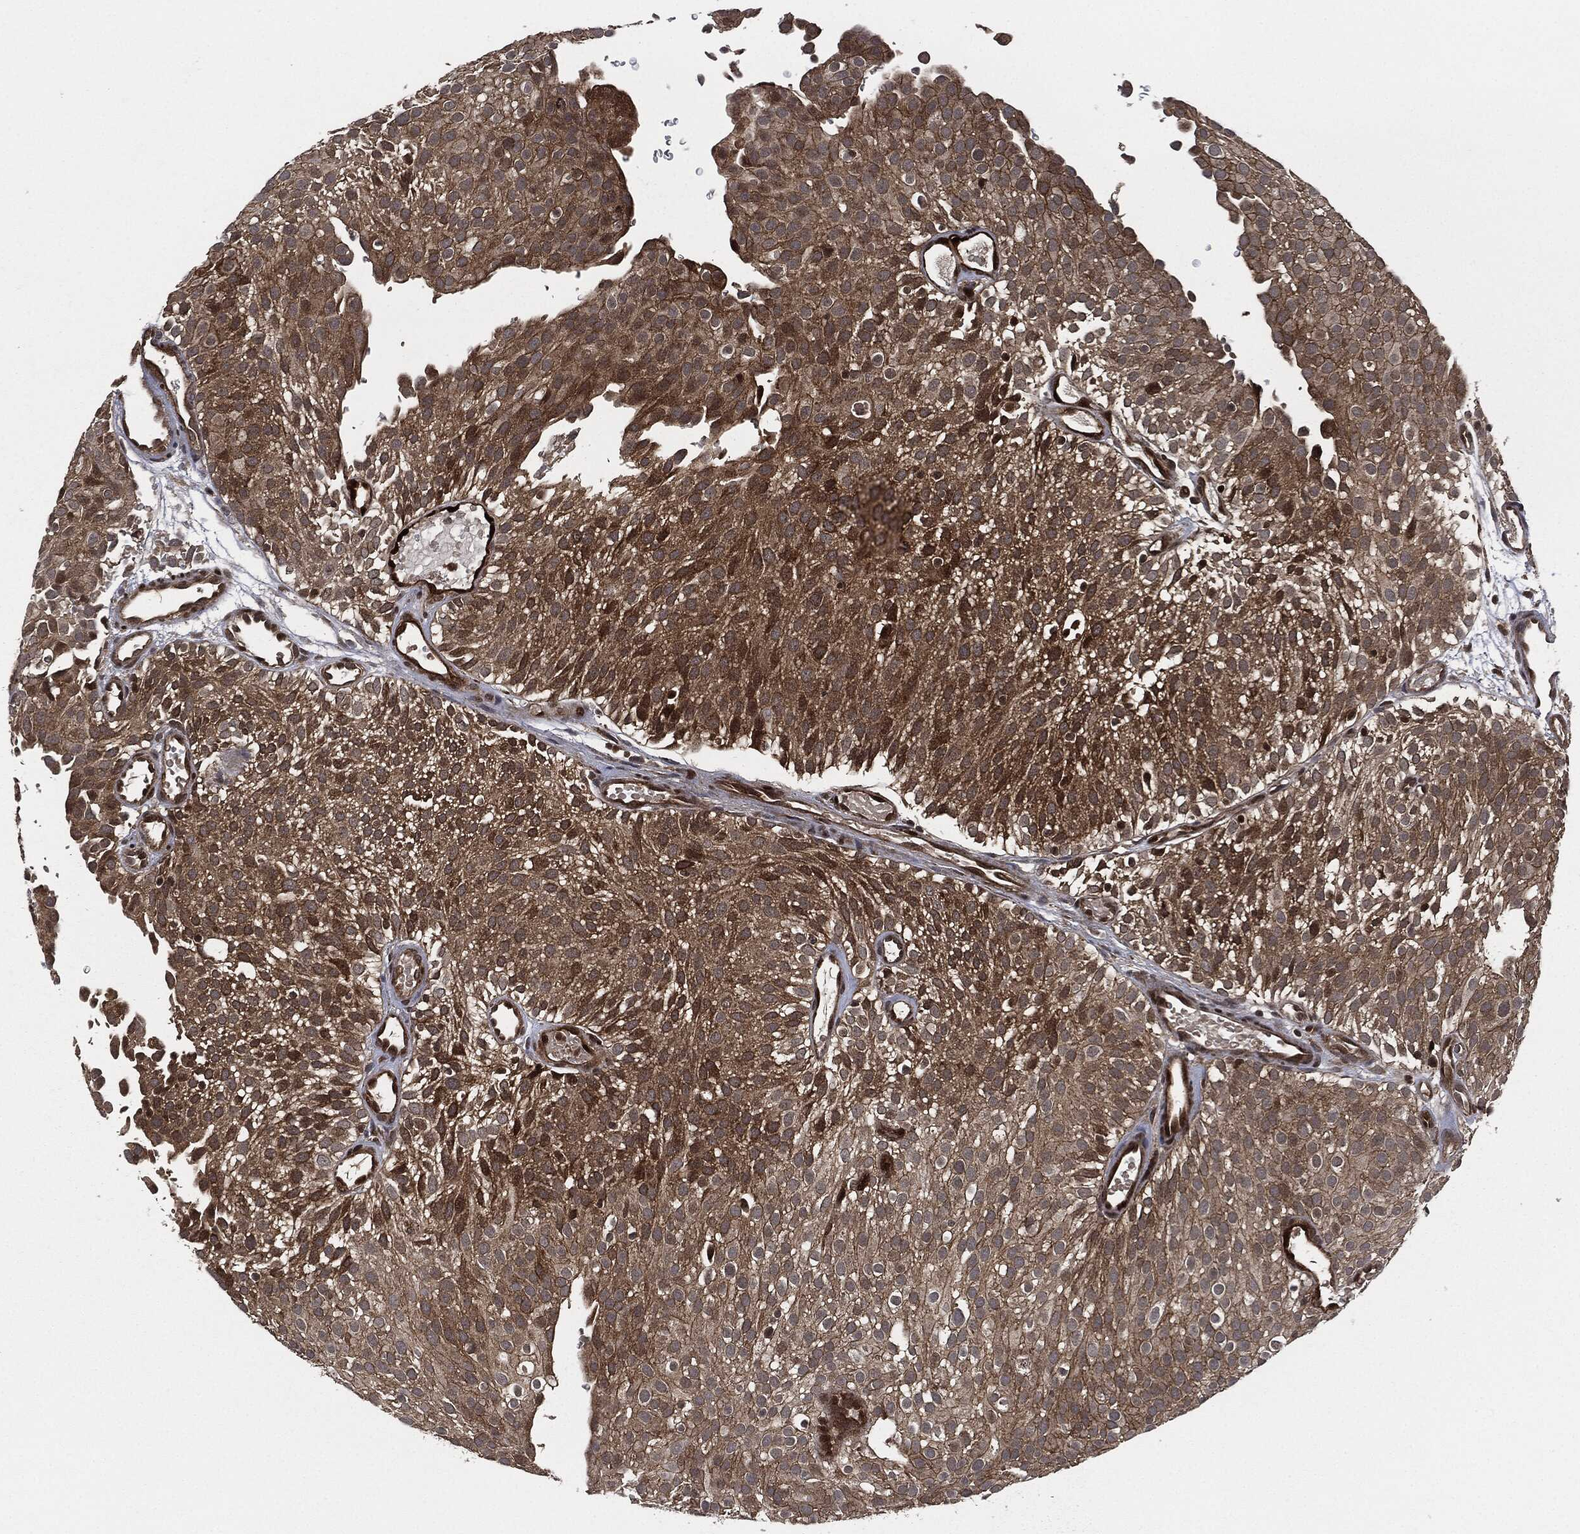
{"staining": {"intensity": "moderate", "quantity": "25%-75%", "location": "cytoplasmic/membranous"}, "tissue": "urothelial cancer", "cell_type": "Tumor cells", "image_type": "cancer", "snomed": [{"axis": "morphology", "description": "Urothelial carcinoma, Low grade"}, {"axis": "topography", "description": "Urinary bladder"}], "caption": "Moderate cytoplasmic/membranous positivity for a protein is present in about 25%-75% of tumor cells of urothelial carcinoma (low-grade) using IHC.", "gene": "HRAS", "patient": {"sex": "male", "age": 78}}